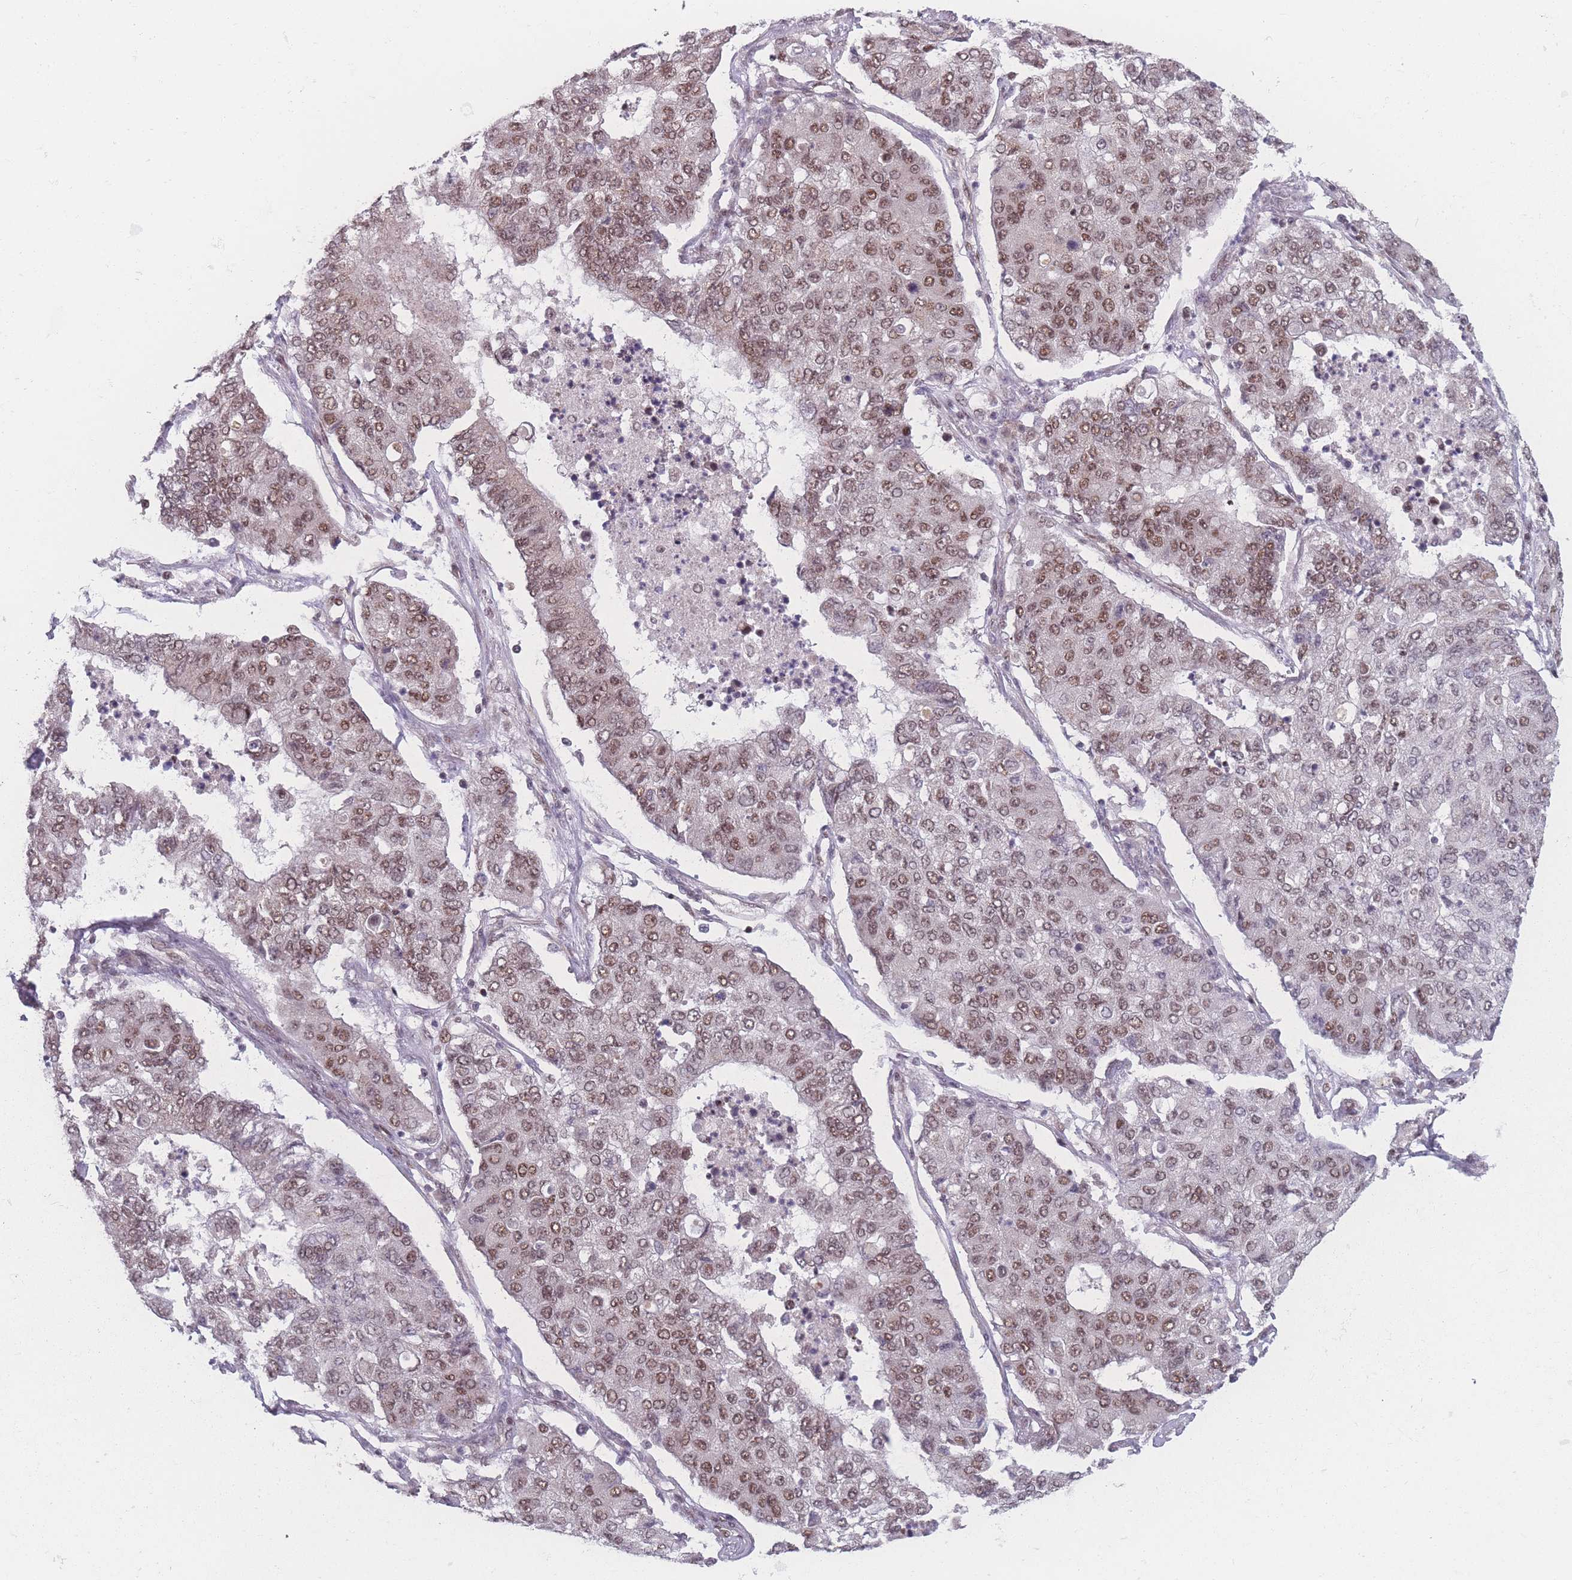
{"staining": {"intensity": "moderate", "quantity": ">75%", "location": "nuclear"}, "tissue": "lung cancer", "cell_type": "Tumor cells", "image_type": "cancer", "snomed": [{"axis": "morphology", "description": "Squamous cell carcinoma, NOS"}, {"axis": "topography", "description": "Lung"}], "caption": "Immunohistochemistry (IHC) histopathology image of human lung cancer stained for a protein (brown), which displays medium levels of moderate nuclear positivity in about >75% of tumor cells.", "gene": "ZC3H14", "patient": {"sex": "male", "age": 74}}